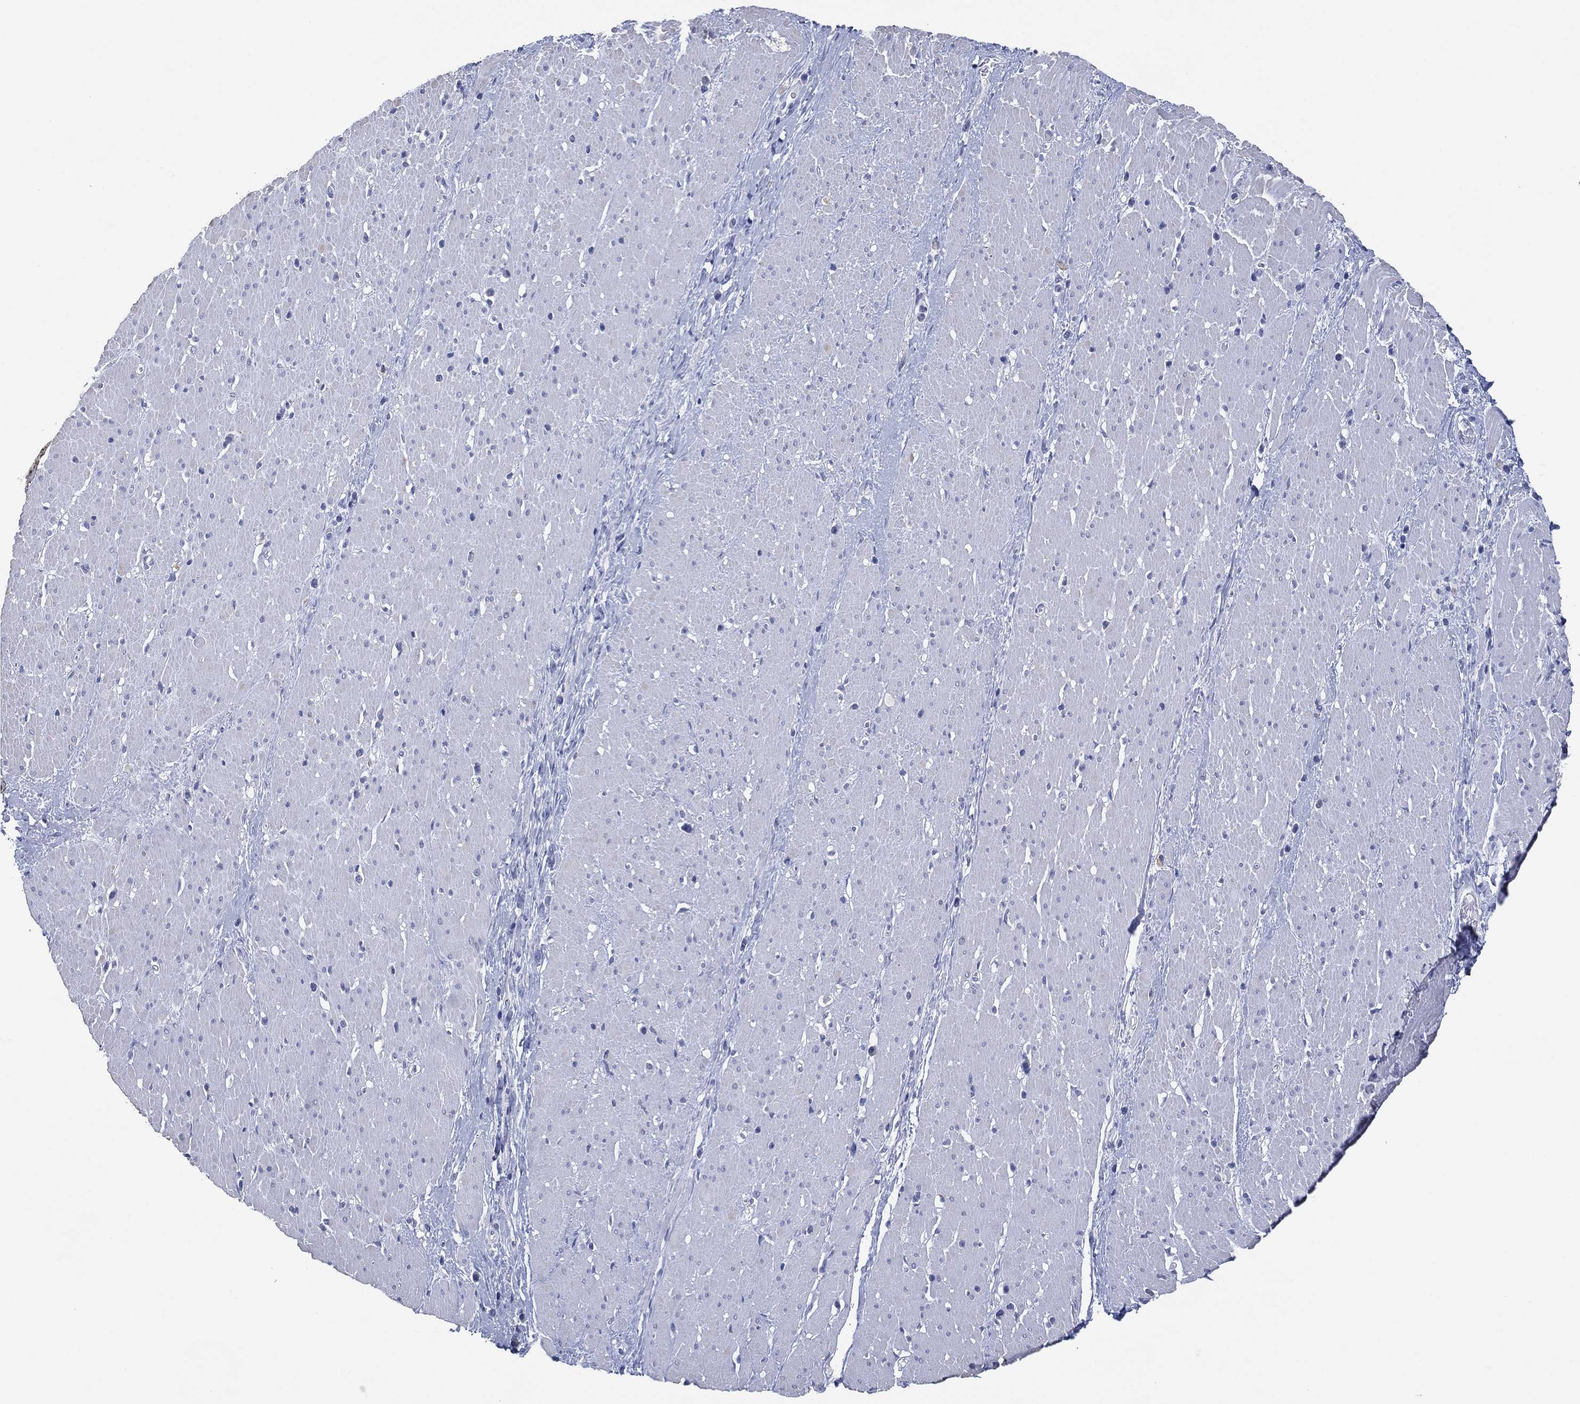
{"staining": {"intensity": "negative", "quantity": "none", "location": "none"}, "tissue": "smooth muscle", "cell_type": "Smooth muscle cells", "image_type": "normal", "snomed": [{"axis": "morphology", "description": "Normal tissue, NOS"}, {"axis": "topography", "description": "Soft tissue"}, {"axis": "topography", "description": "Smooth muscle"}], "caption": "Immunohistochemistry photomicrograph of benign human smooth muscle stained for a protein (brown), which reveals no staining in smooth muscle cells.", "gene": "FSCN2", "patient": {"sex": "male", "age": 72}}